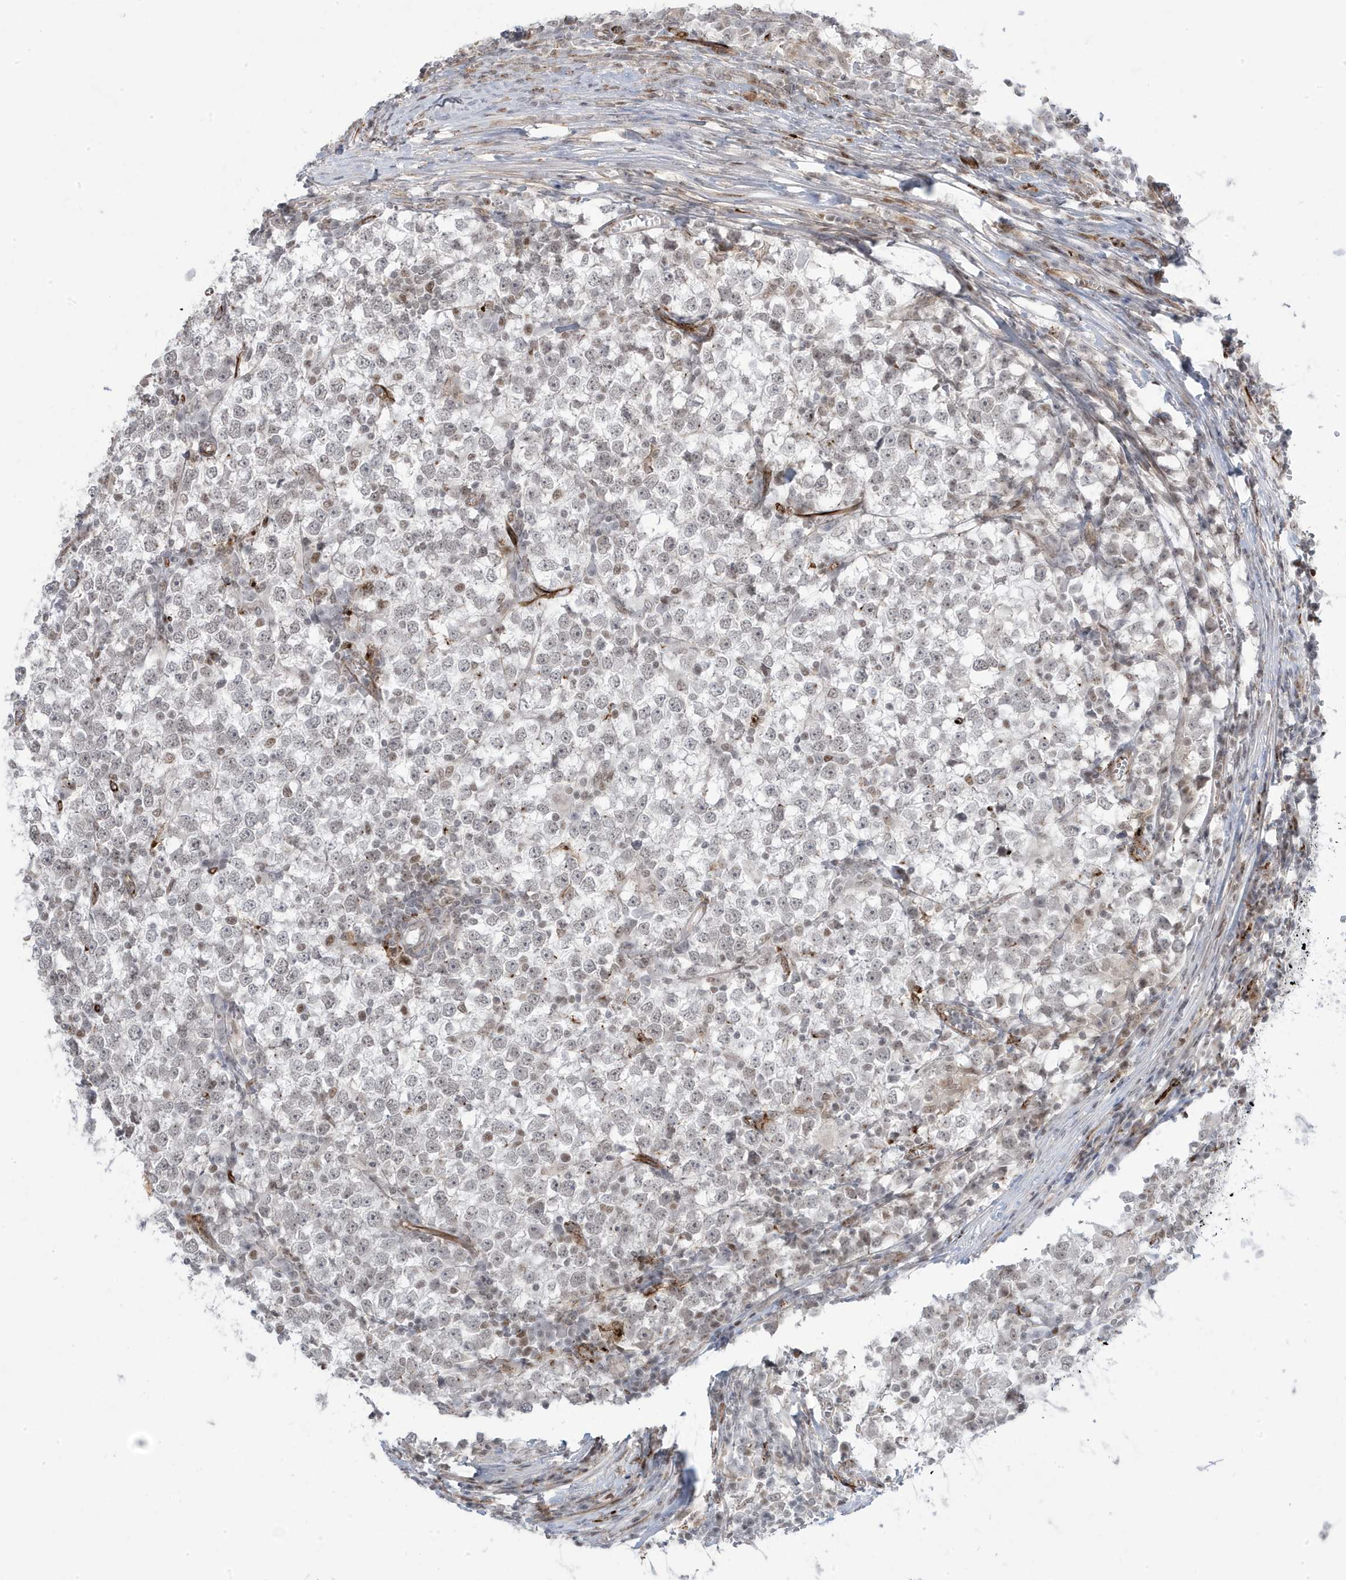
{"staining": {"intensity": "weak", "quantity": "<25%", "location": "nuclear"}, "tissue": "testis cancer", "cell_type": "Tumor cells", "image_type": "cancer", "snomed": [{"axis": "morphology", "description": "Seminoma, NOS"}, {"axis": "topography", "description": "Testis"}], "caption": "The immunohistochemistry (IHC) histopathology image has no significant staining in tumor cells of seminoma (testis) tissue.", "gene": "ADAMTSL3", "patient": {"sex": "male", "age": 65}}